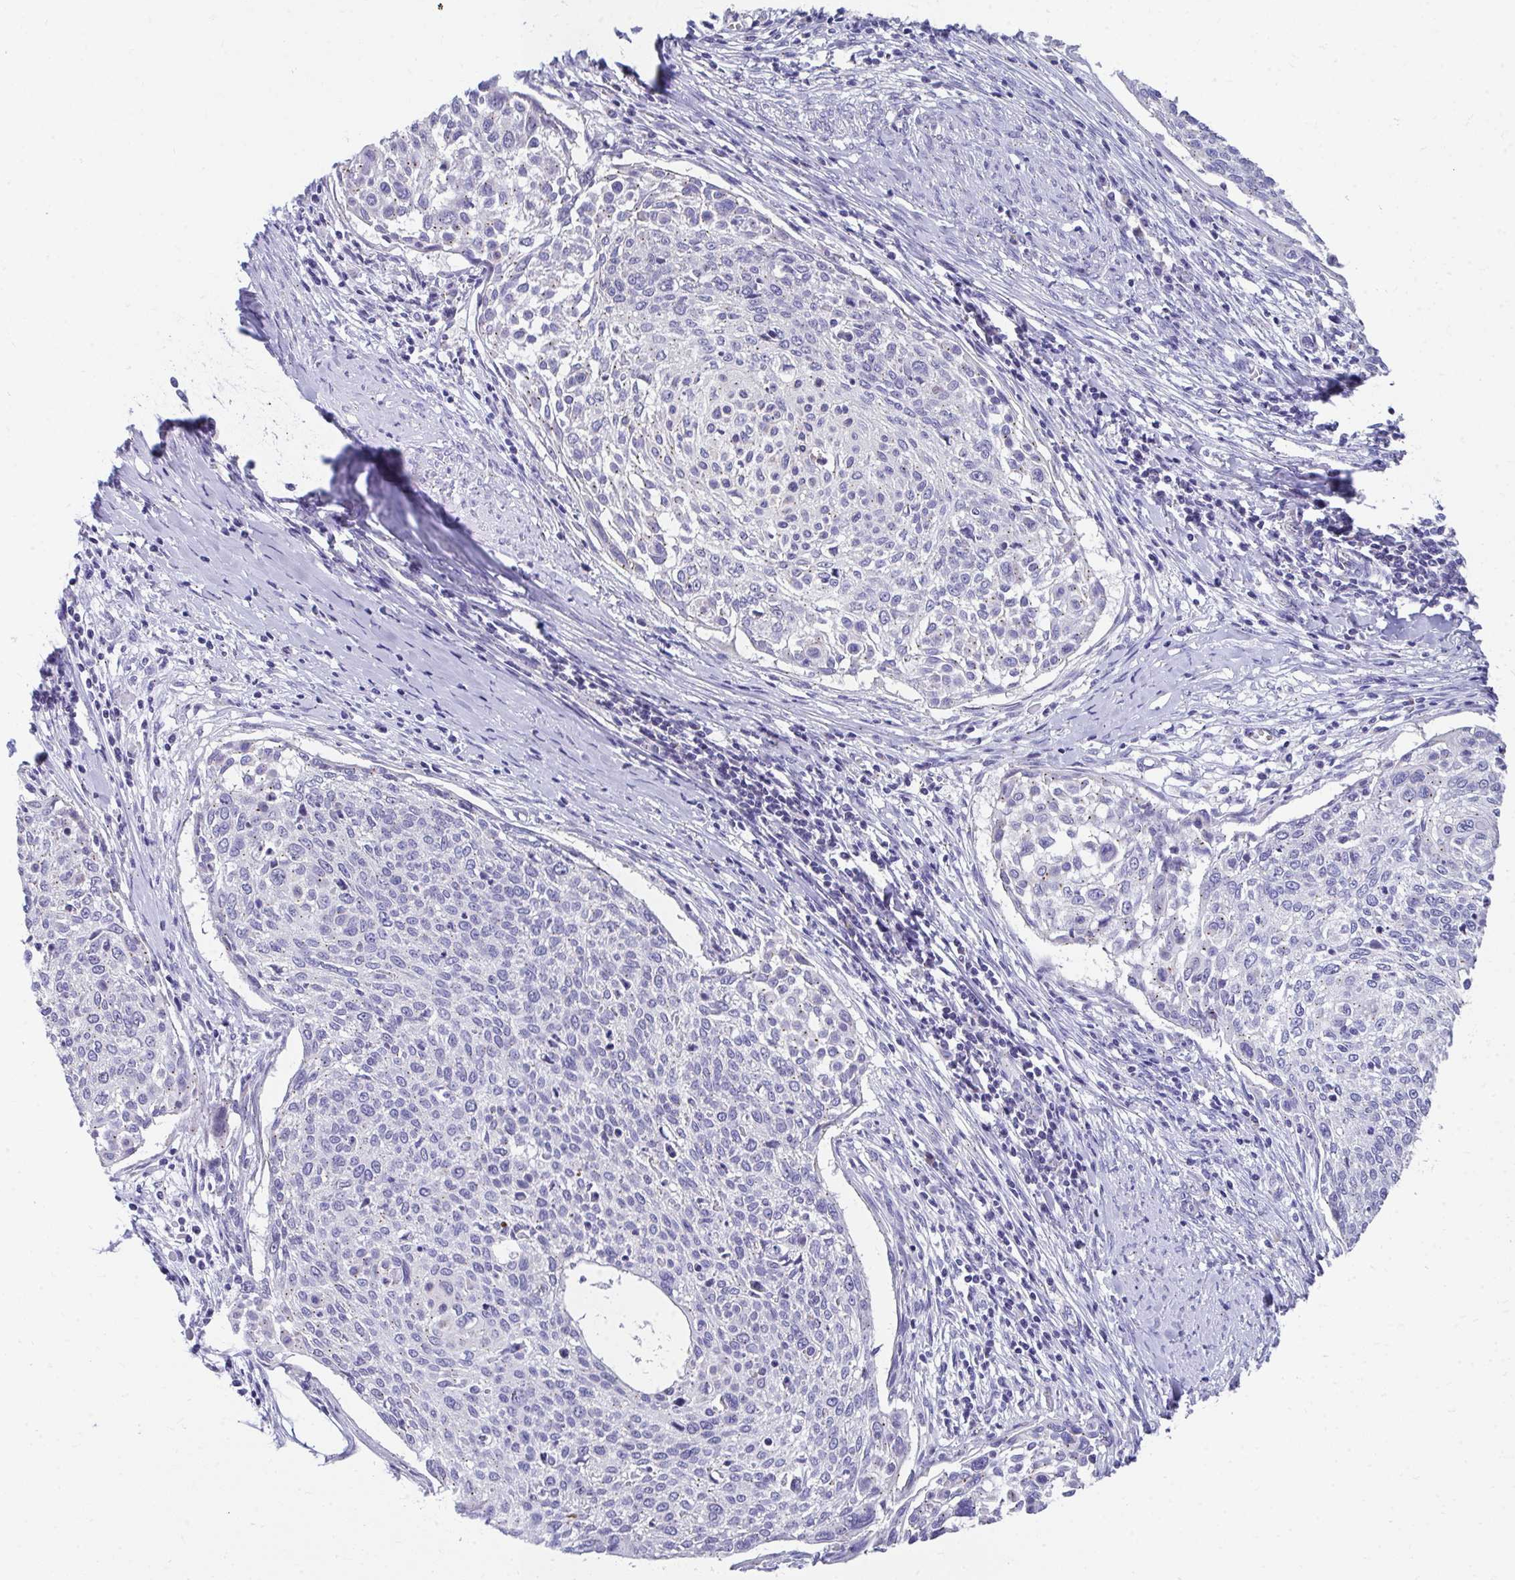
{"staining": {"intensity": "negative", "quantity": "none", "location": "none"}, "tissue": "cervical cancer", "cell_type": "Tumor cells", "image_type": "cancer", "snomed": [{"axis": "morphology", "description": "Squamous cell carcinoma, NOS"}, {"axis": "topography", "description": "Cervix"}], "caption": "Tumor cells show no significant protein positivity in squamous cell carcinoma (cervical).", "gene": "TMPRSS2", "patient": {"sex": "female", "age": 49}}